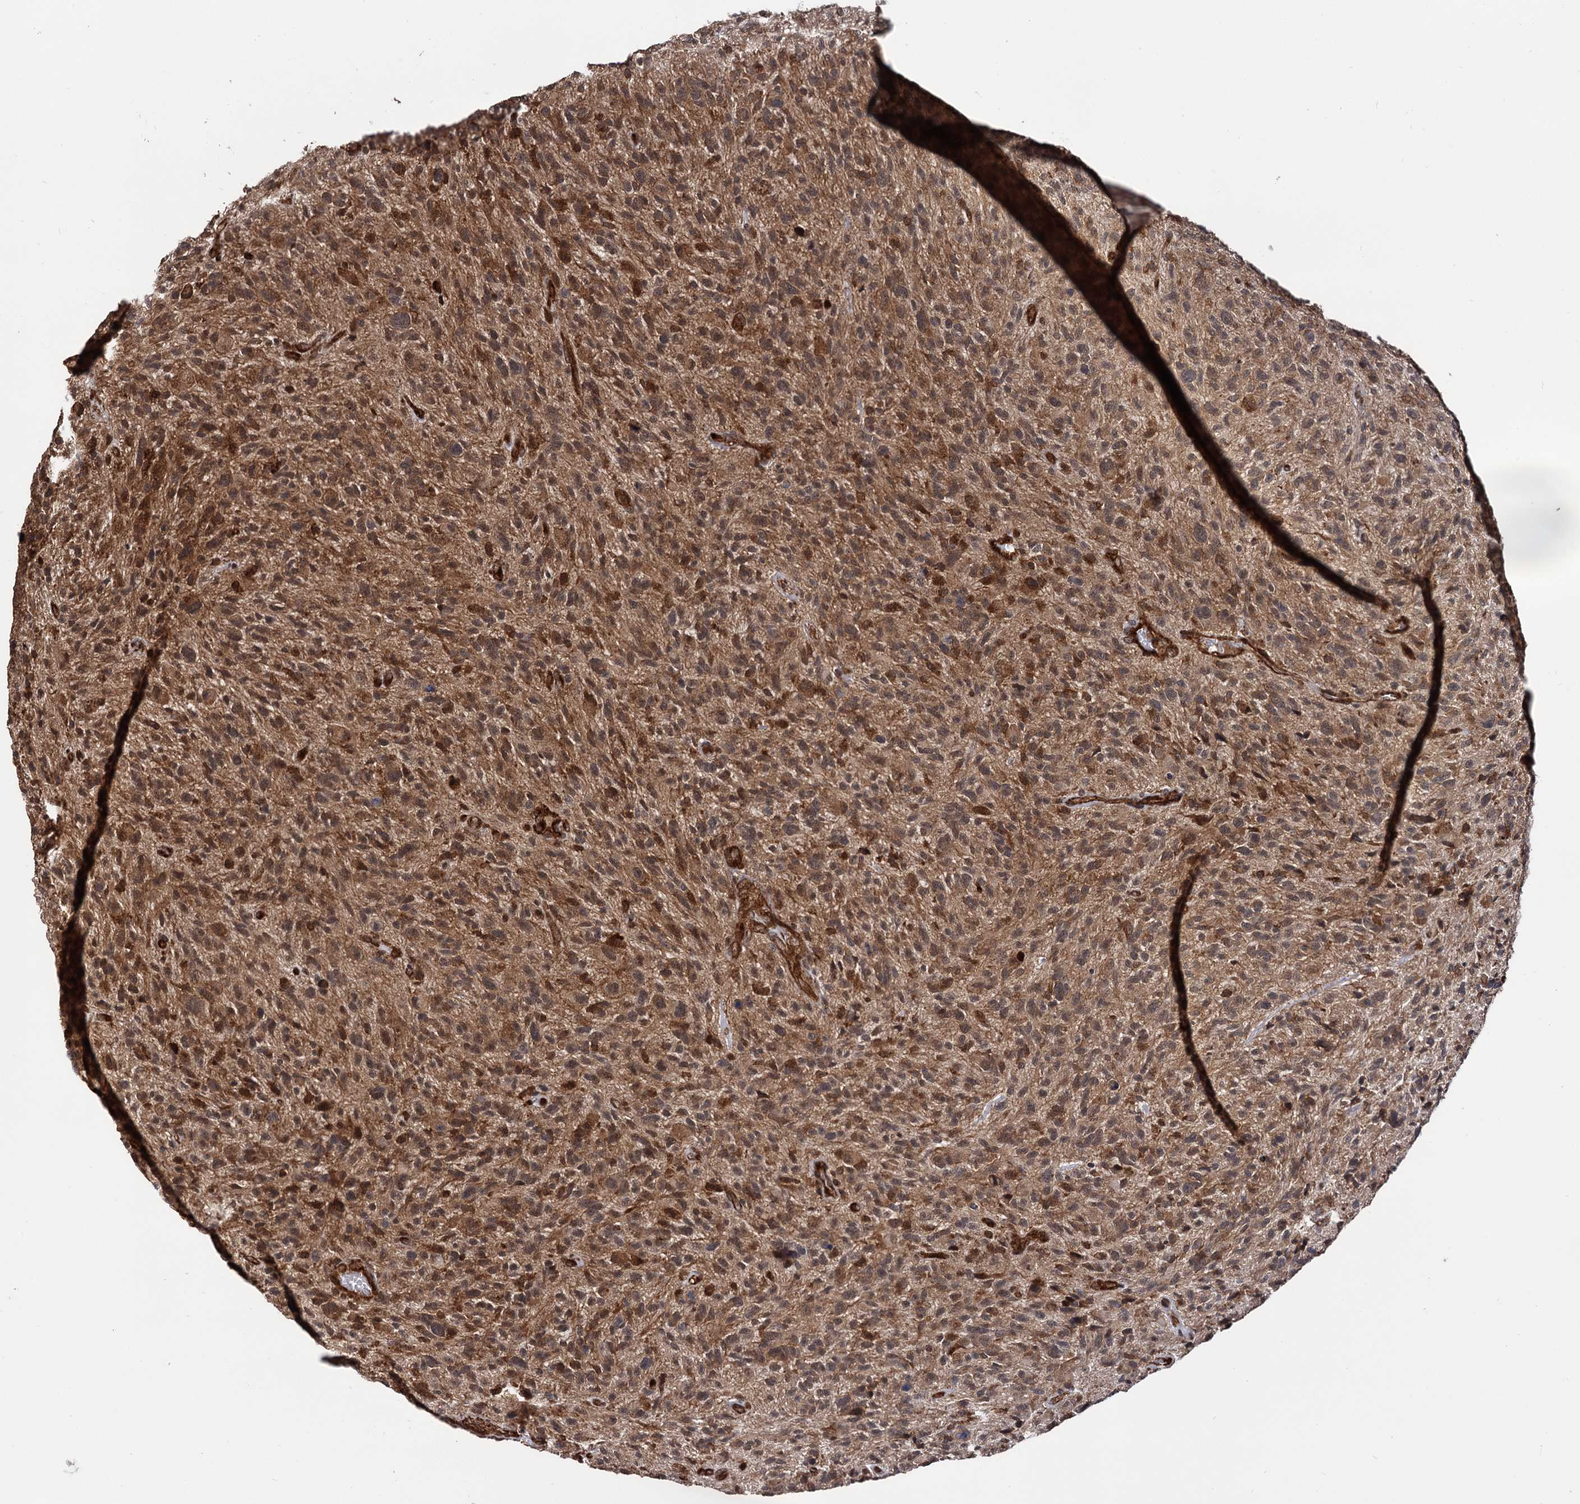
{"staining": {"intensity": "moderate", "quantity": ">75%", "location": "cytoplasmic/membranous"}, "tissue": "glioma", "cell_type": "Tumor cells", "image_type": "cancer", "snomed": [{"axis": "morphology", "description": "Glioma, malignant, High grade"}, {"axis": "topography", "description": "Brain"}], "caption": "Immunohistochemistry (DAB (3,3'-diaminobenzidine)) staining of high-grade glioma (malignant) exhibits moderate cytoplasmic/membranous protein positivity in approximately >75% of tumor cells. (Stains: DAB in brown, nuclei in blue, Microscopy: brightfield microscopy at high magnification).", "gene": "ATP8B4", "patient": {"sex": "male", "age": 47}}